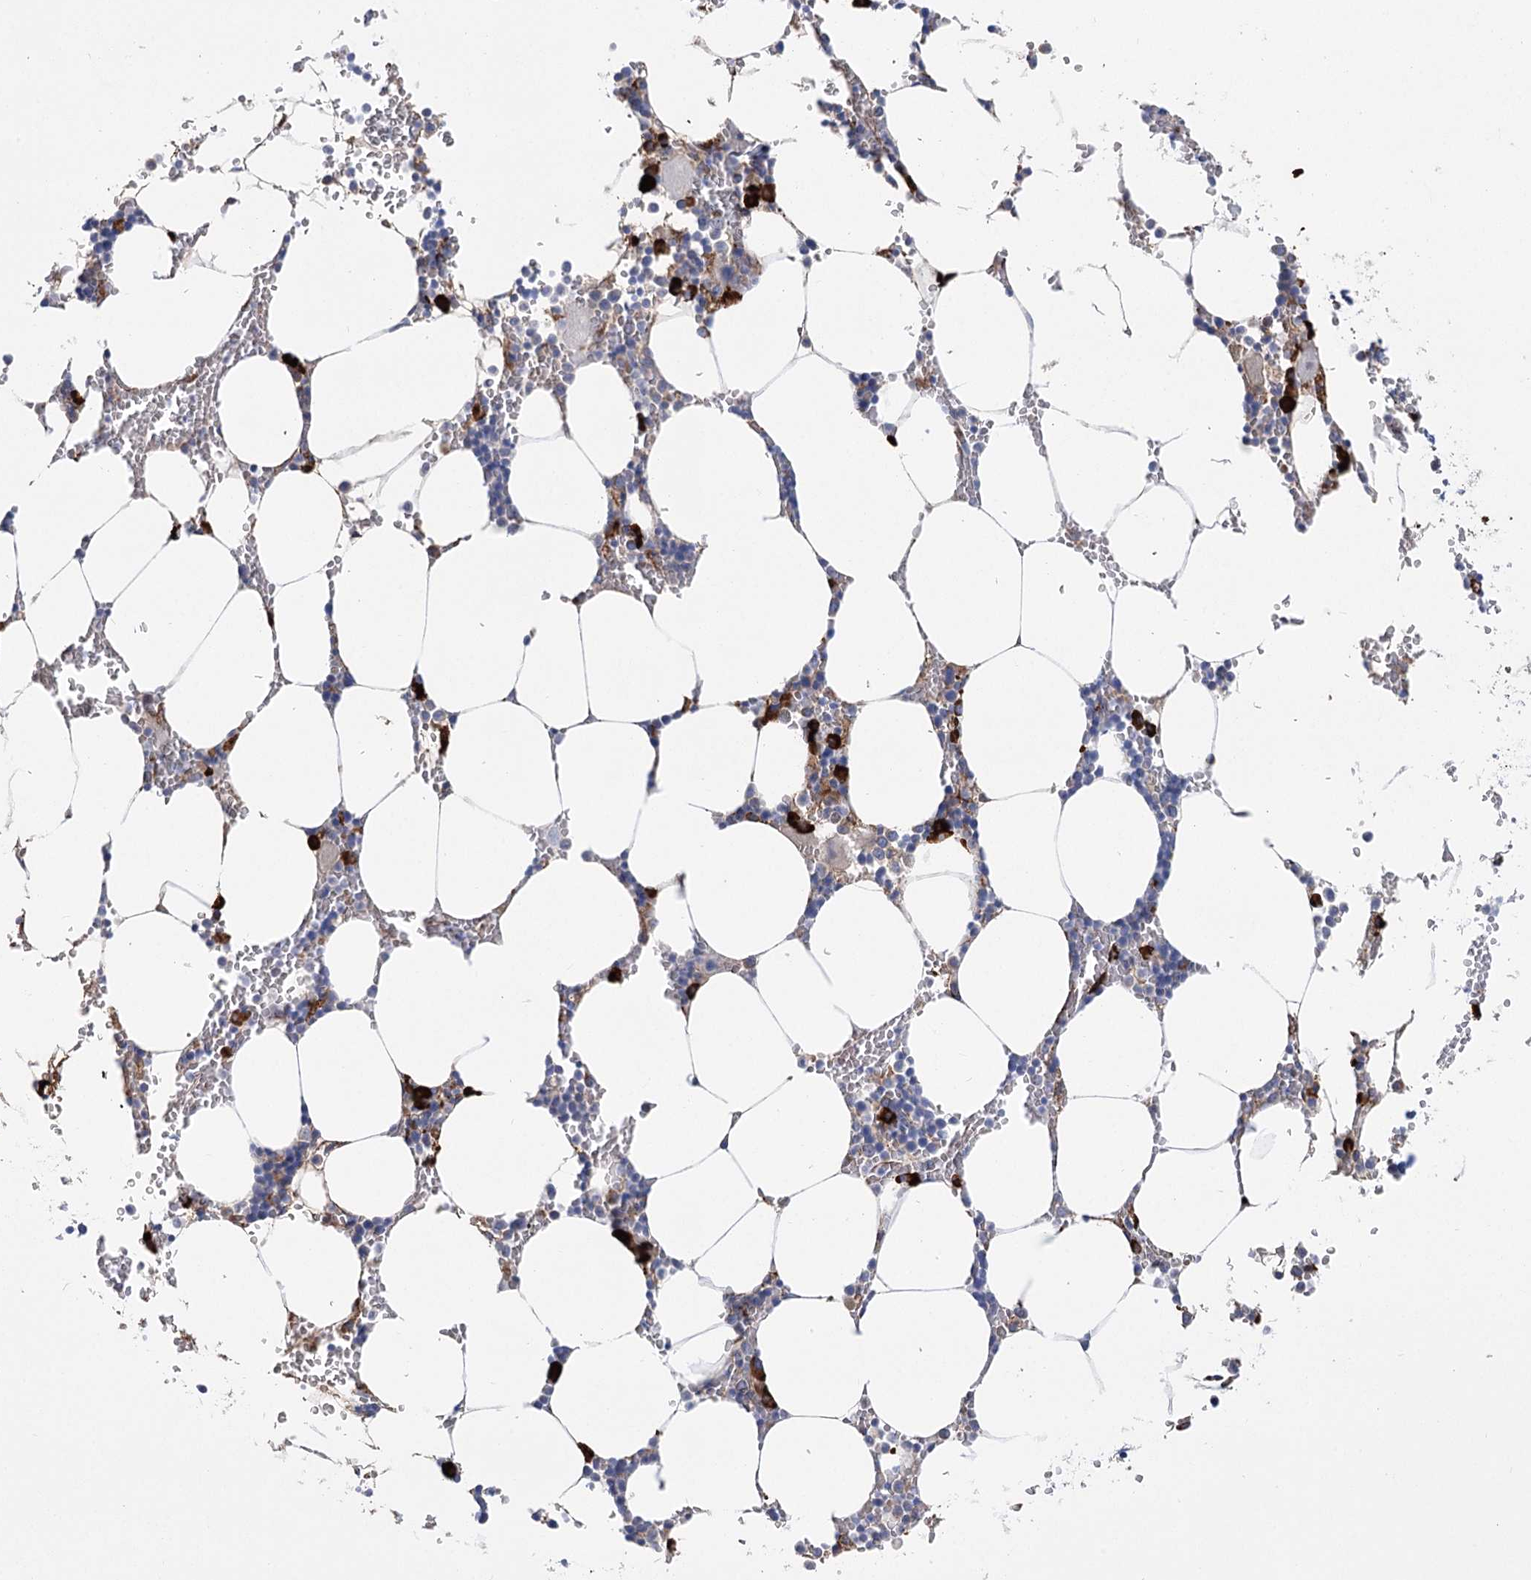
{"staining": {"intensity": "strong", "quantity": "<25%", "location": "cytoplasmic/membranous"}, "tissue": "bone marrow", "cell_type": "Hematopoietic cells", "image_type": "normal", "snomed": [{"axis": "morphology", "description": "Normal tissue, NOS"}, {"axis": "topography", "description": "Bone marrow"}], "caption": "IHC (DAB (3,3'-diaminobenzidine)) staining of benign human bone marrow reveals strong cytoplasmic/membranous protein expression in approximately <25% of hematopoietic cells. The staining was performed using DAB to visualize the protein expression in brown, while the nuclei were stained in blue with hematoxylin (Magnification: 20x).", "gene": "METTL24", "patient": {"sex": "male", "age": 70}}